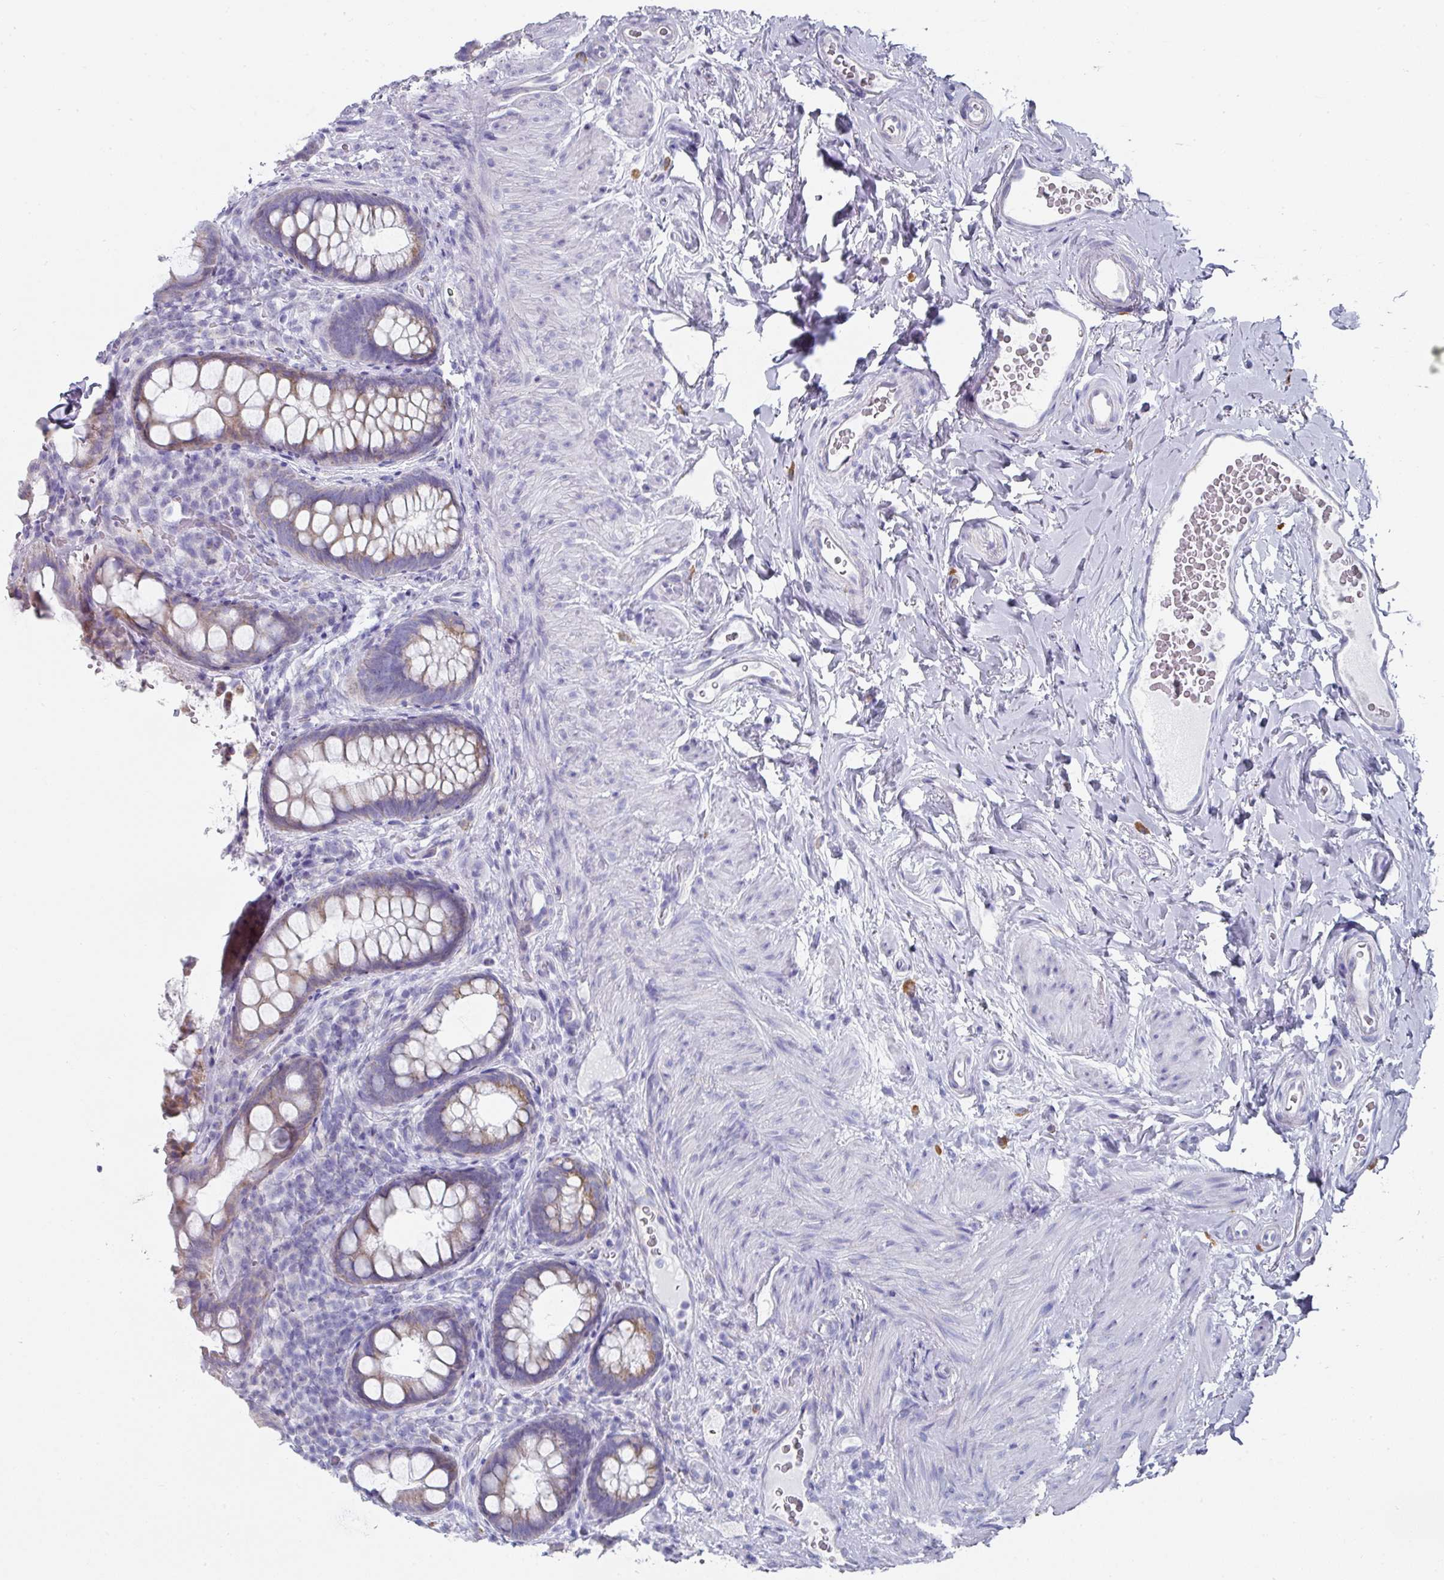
{"staining": {"intensity": "moderate", "quantity": "<25%", "location": "cytoplasmic/membranous"}, "tissue": "rectum", "cell_type": "Glandular cells", "image_type": "normal", "snomed": [{"axis": "morphology", "description": "Normal tissue, NOS"}, {"axis": "topography", "description": "Rectum"}, {"axis": "topography", "description": "Peripheral nerve tissue"}], "caption": "Normal rectum was stained to show a protein in brown. There is low levels of moderate cytoplasmic/membranous positivity in about <25% of glandular cells.", "gene": "SETBP1", "patient": {"sex": "female", "age": 69}}